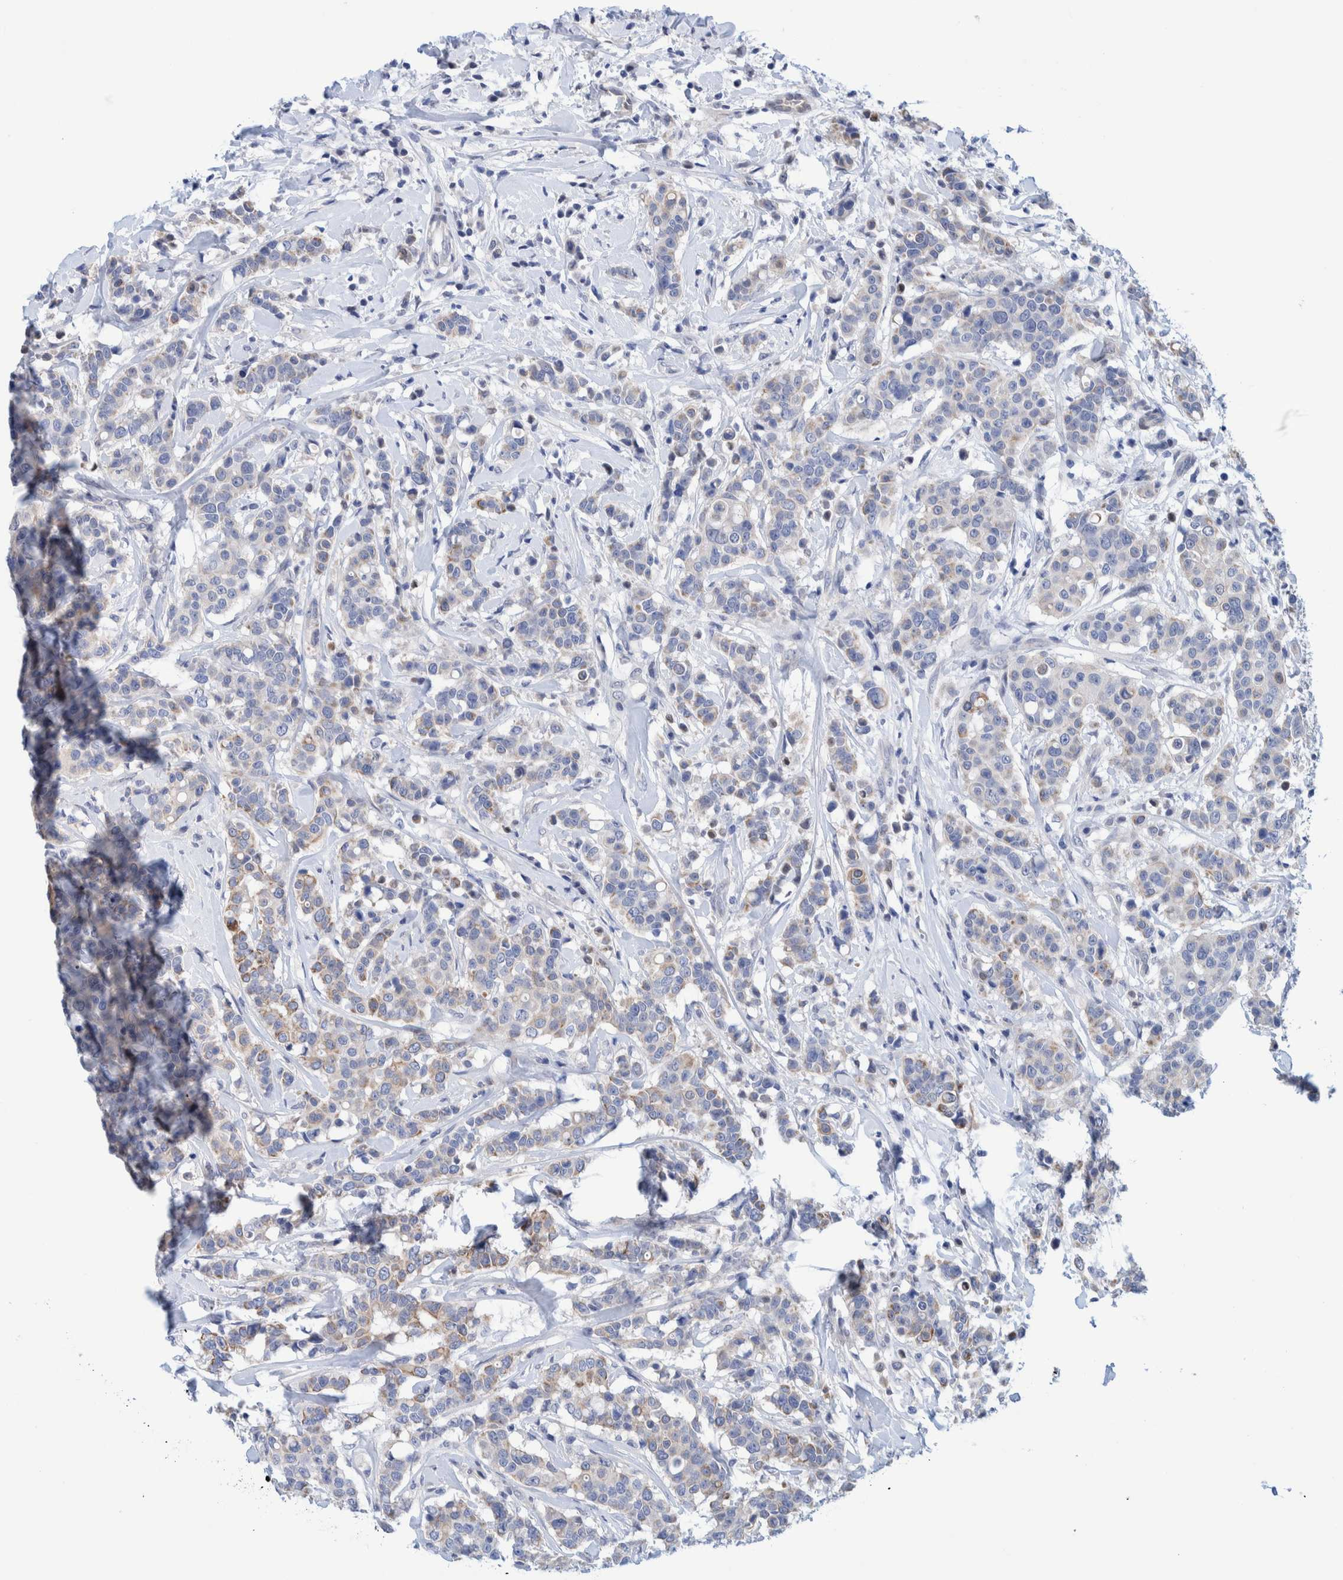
{"staining": {"intensity": "moderate", "quantity": "<25%", "location": "cytoplasmic/membranous"}, "tissue": "breast cancer", "cell_type": "Tumor cells", "image_type": "cancer", "snomed": [{"axis": "morphology", "description": "Duct carcinoma"}, {"axis": "topography", "description": "Breast"}], "caption": "DAB immunohistochemical staining of human breast invasive ductal carcinoma demonstrates moderate cytoplasmic/membranous protein expression in approximately <25% of tumor cells. (DAB (3,3'-diaminobenzidine) IHC, brown staining for protein, blue staining for nuclei).", "gene": "PFAS", "patient": {"sex": "female", "age": 27}}